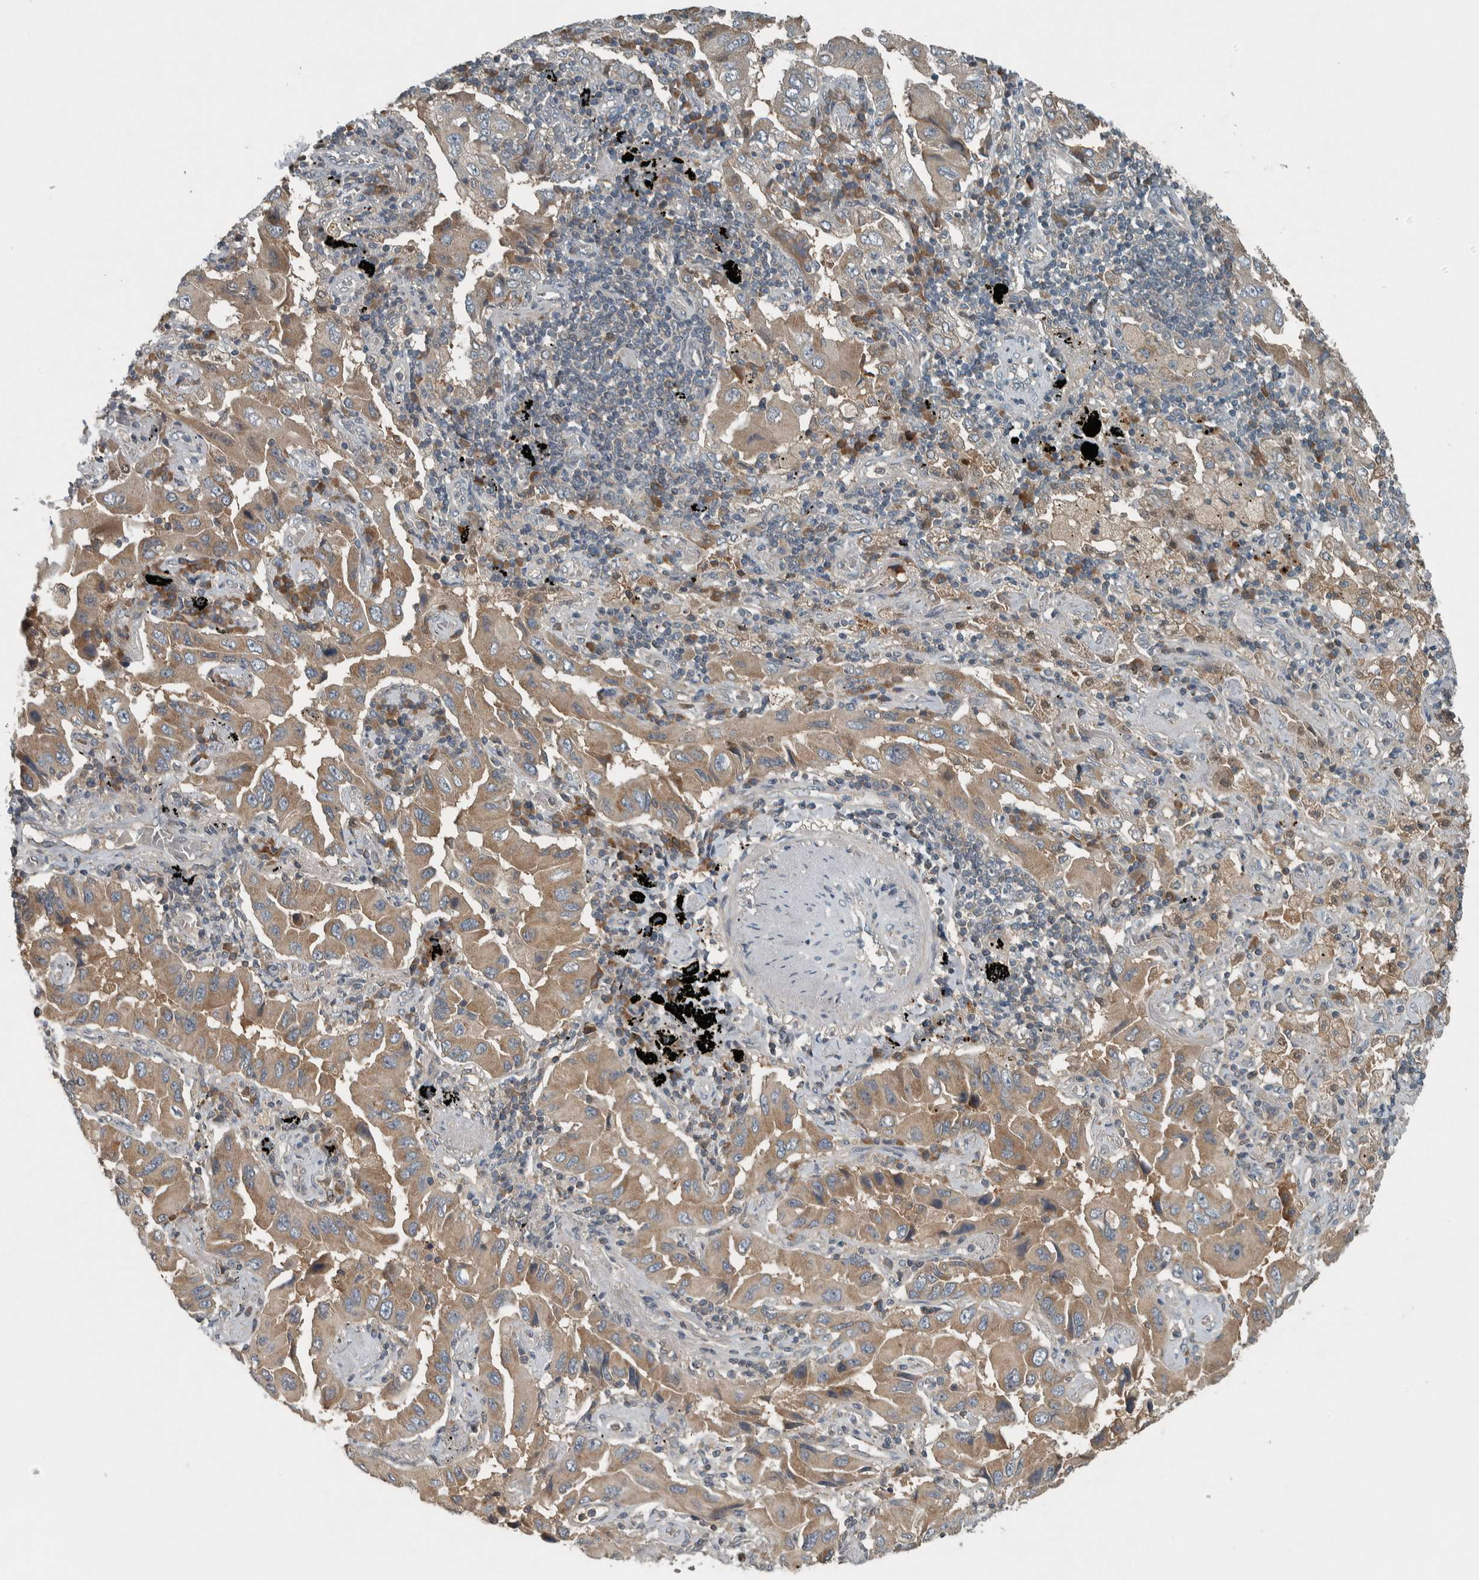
{"staining": {"intensity": "moderate", "quantity": ">75%", "location": "cytoplasmic/membranous"}, "tissue": "lung cancer", "cell_type": "Tumor cells", "image_type": "cancer", "snomed": [{"axis": "morphology", "description": "Adenocarcinoma, NOS"}, {"axis": "topography", "description": "Lung"}], "caption": "This image displays IHC staining of human lung cancer (adenocarcinoma), with medium moderate cytoplasmic/membranous expression in about >75% of tumor cells.", "gene": "CLCN2", "patient": {"sex": "female", "age": 65}}